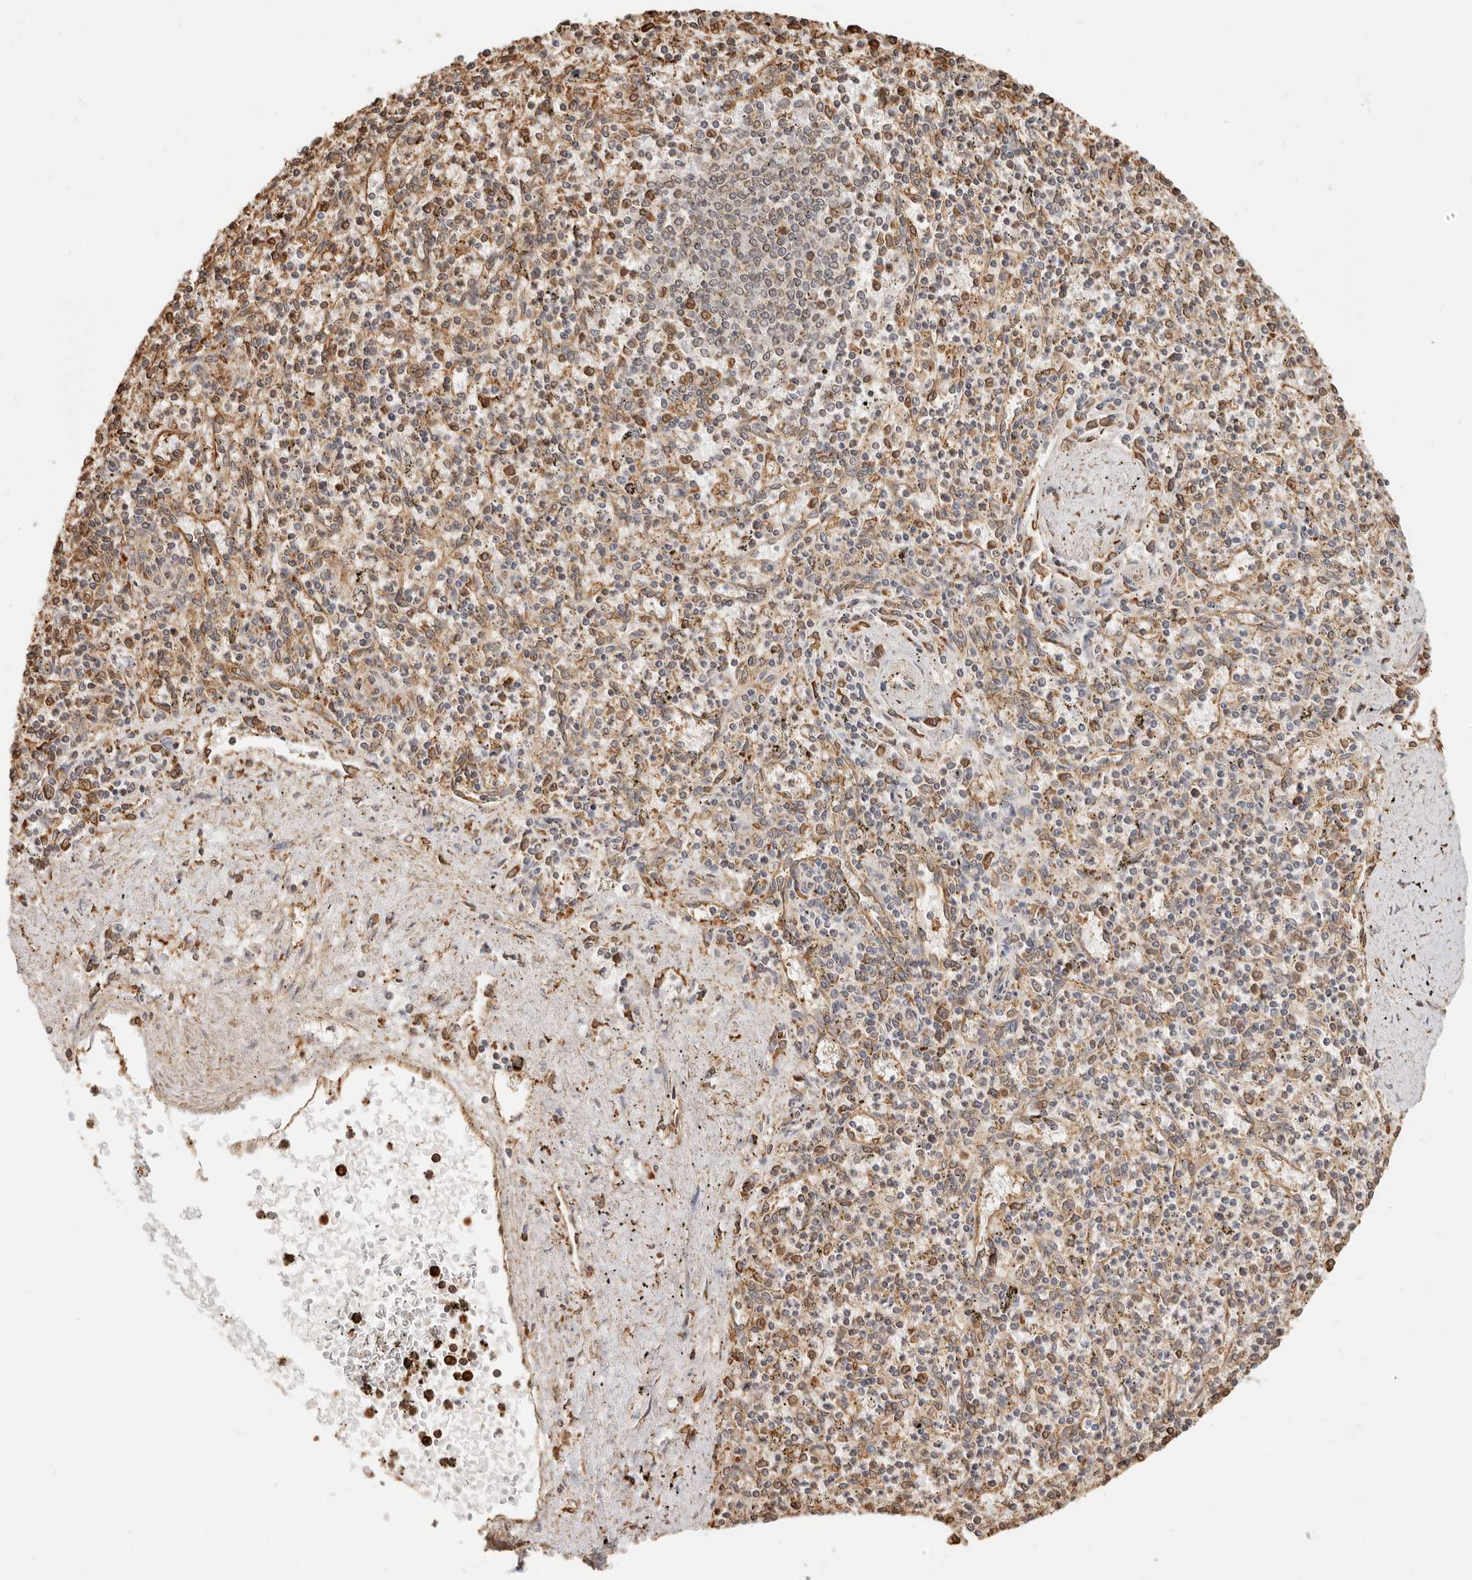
{"staining": {"intensity": "moderate", "quantity": "25%-75%", "location": "cytoplasmic/membranous,nuclear"}, "tissue": "spleen", "cell_type": "Cells in red pulp", "image_type": "normal", "snomed": [{"axis": "morphology", "description": "Normal tissue, NOS"}, {"axis": "topography", "description": "Spleen"}], "caption": "Immunohistochemical staining of normal human spleen shows medium levels of moderate cytoplasmic/membranous,nuclear positivity in approximately 25%-75% of cells in red pulp. The protein of interest is stained brown, and the nuclei are stained in blue (DAB (3,3'-diaminobenzidine) IHC with brightfield microscopy, high magnification).", "gene": "ARHGEF10L", "patient": {"sex": "male", "age": 72}}